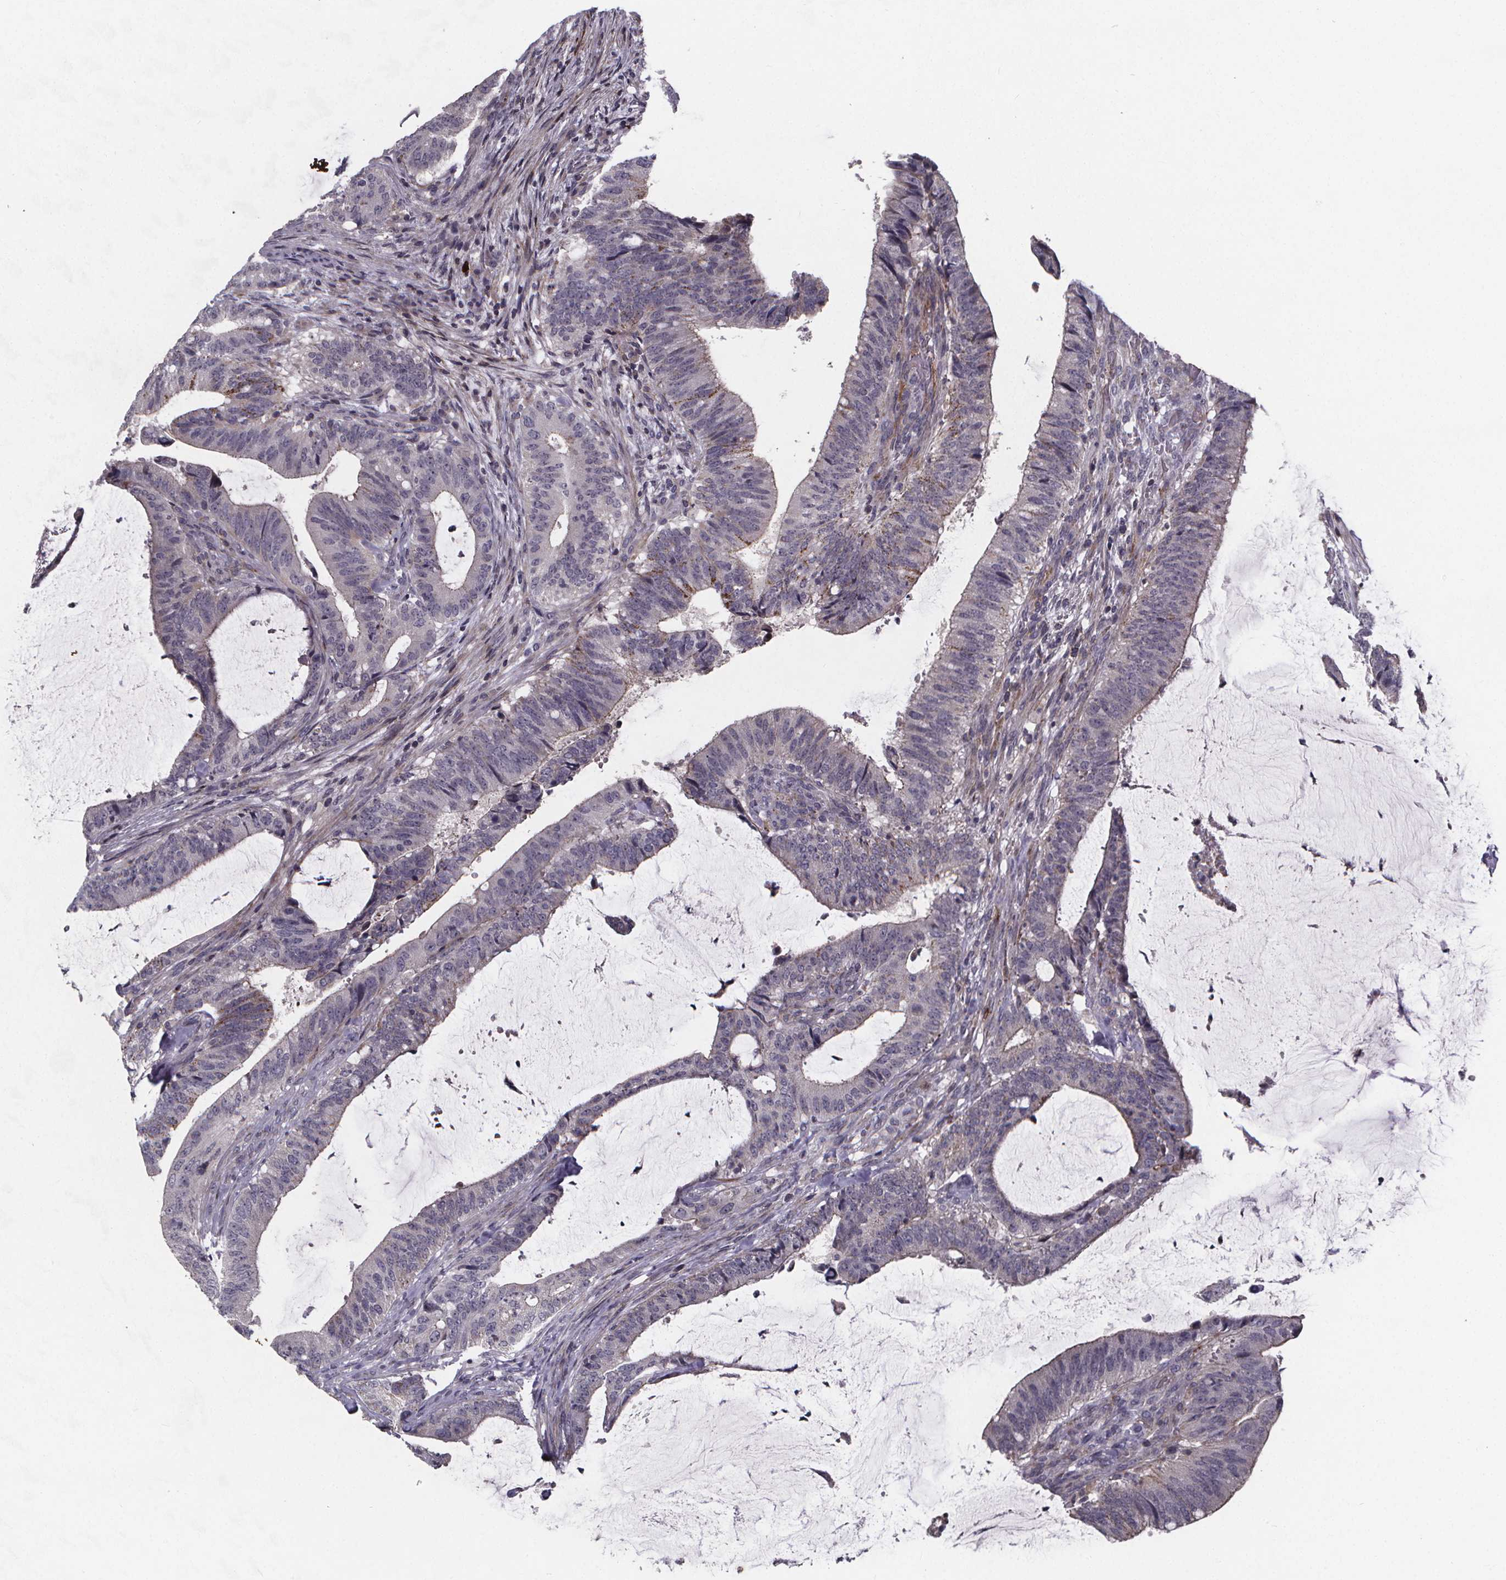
{"staining": {"intensity": "negative", "quantity": "none", "location": "none"}, "tissue": "colorectal cancer", "cell_type": "Tumor cells", "image_type": "cancer", "snomed": [{"axis": "morphology", "description": "Adenocarcinoma, NOS"}, {"axis": "topography", "description": "Colon"}], "caption": "Immunohistochemistry of colorectal cancer displays no staining in tumor cells.", "gene": "FBXW2", "patient": {"sex": "female", "age": 43}}